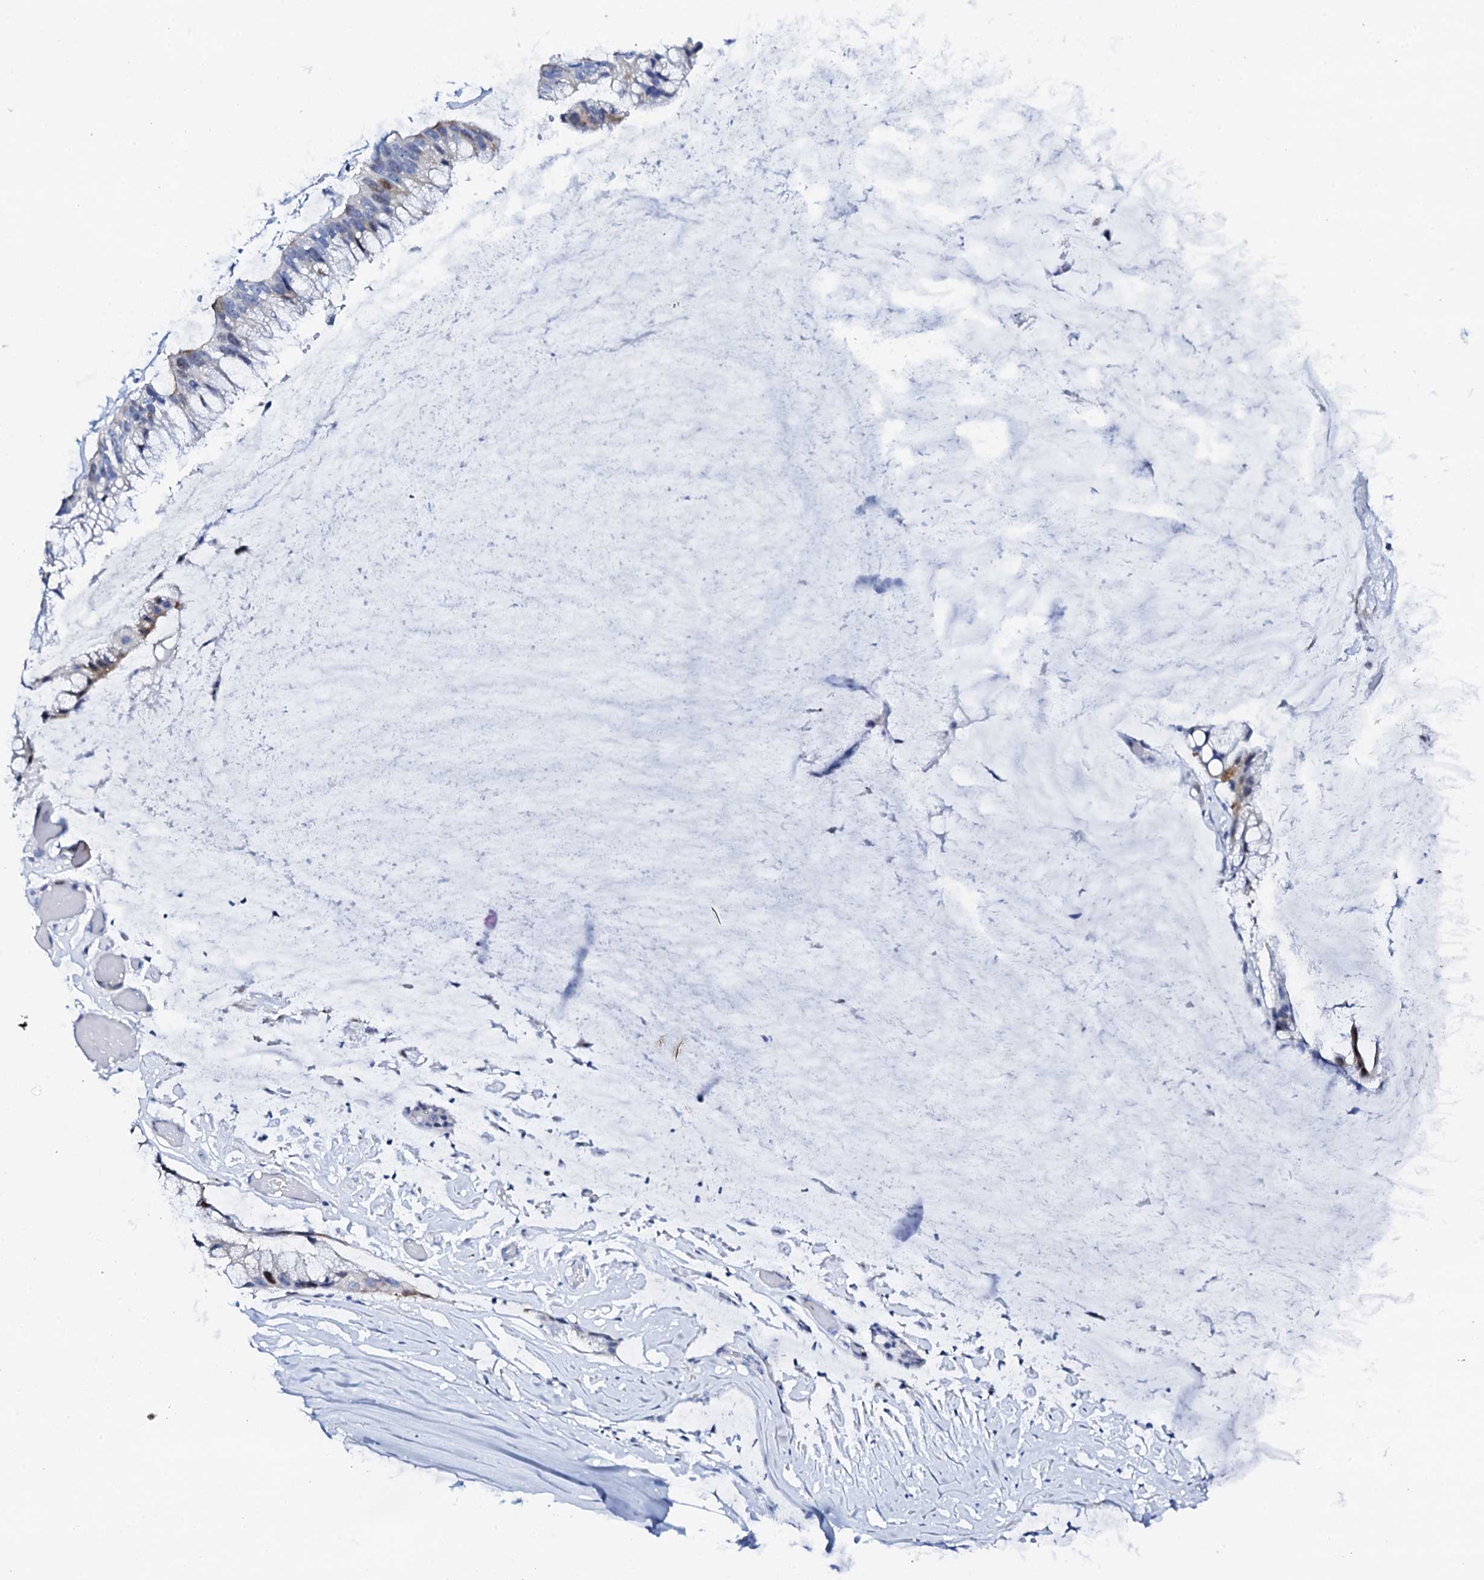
{"staining": {"intensity": "negative", "quantity": "none", "location": "none"}, "tissue": "ovarian cancer", "cell_type": "Tumor cells", "image_type": "cancer", "snomed": [{"axis": "morphology", "description": "Cystadenocarcinoma, mucinous, NOS"}, {"axis": "topography", "description": "Ovary"}], "caption": "Tumor cells show no significant protein expression in mucinous cystadenocarcinoma (ovarian).", "gene": "NUDT13", "patient": {"sex": "female", "age": 39}}